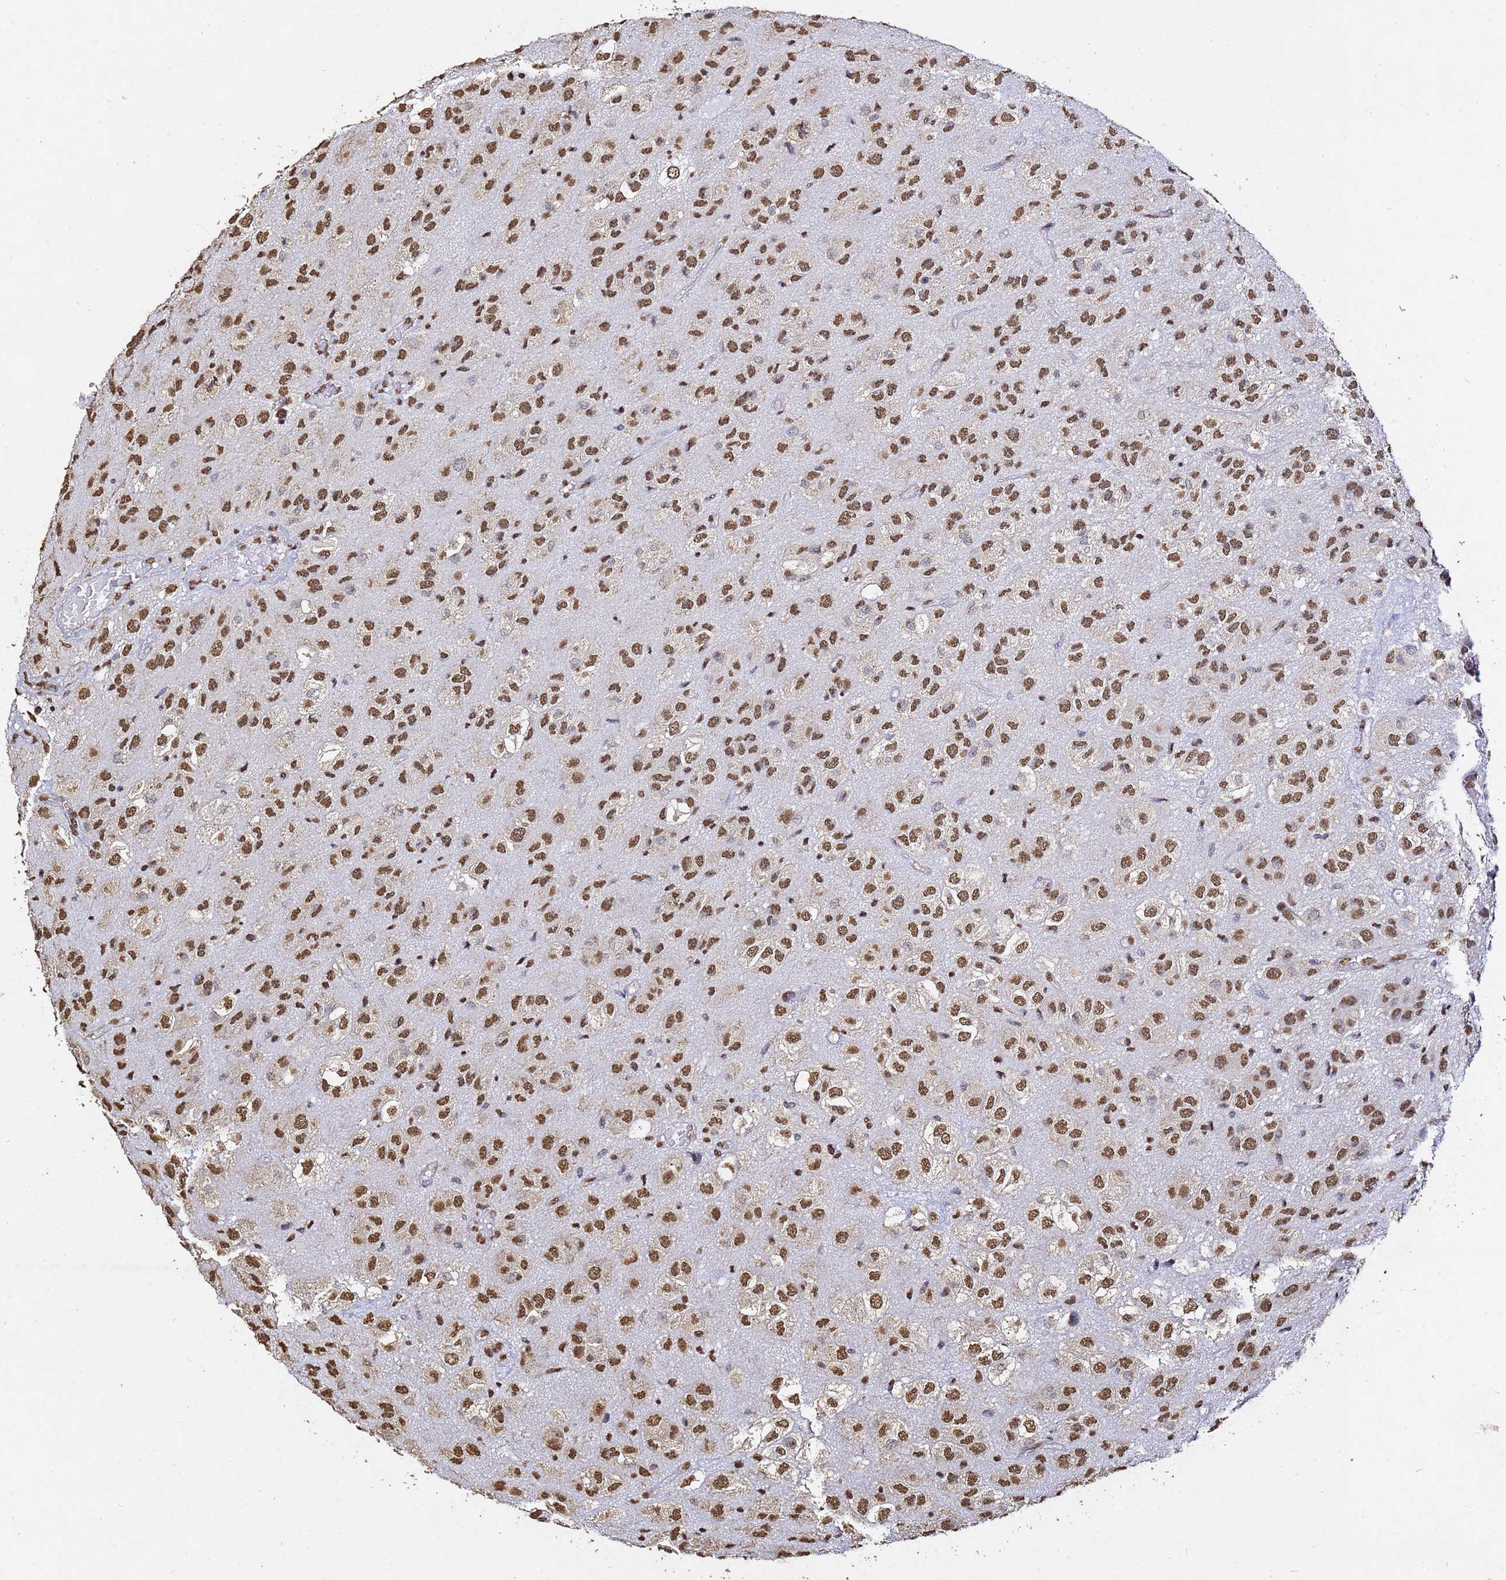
{"staining": {"intensity": "moderate", "quantity": ">75%", "location": "nuclear"}, "tissue": "glioma", "cell_type": "Tumor cells", "image_type": "cancer", "snomed": [{"axis": "morphology", "description": "Glioma, malignant, Low grade"}, {"axis": "topography", "description": "Brain"}], "caption": "The micrograph exhibits staining of malignant low-grade glioma, revealing moderate nuclear protein positivity (brown color) within tumor cells.", "gene": "MYOCD", "patient": {"sex": "male", "age": 66}}